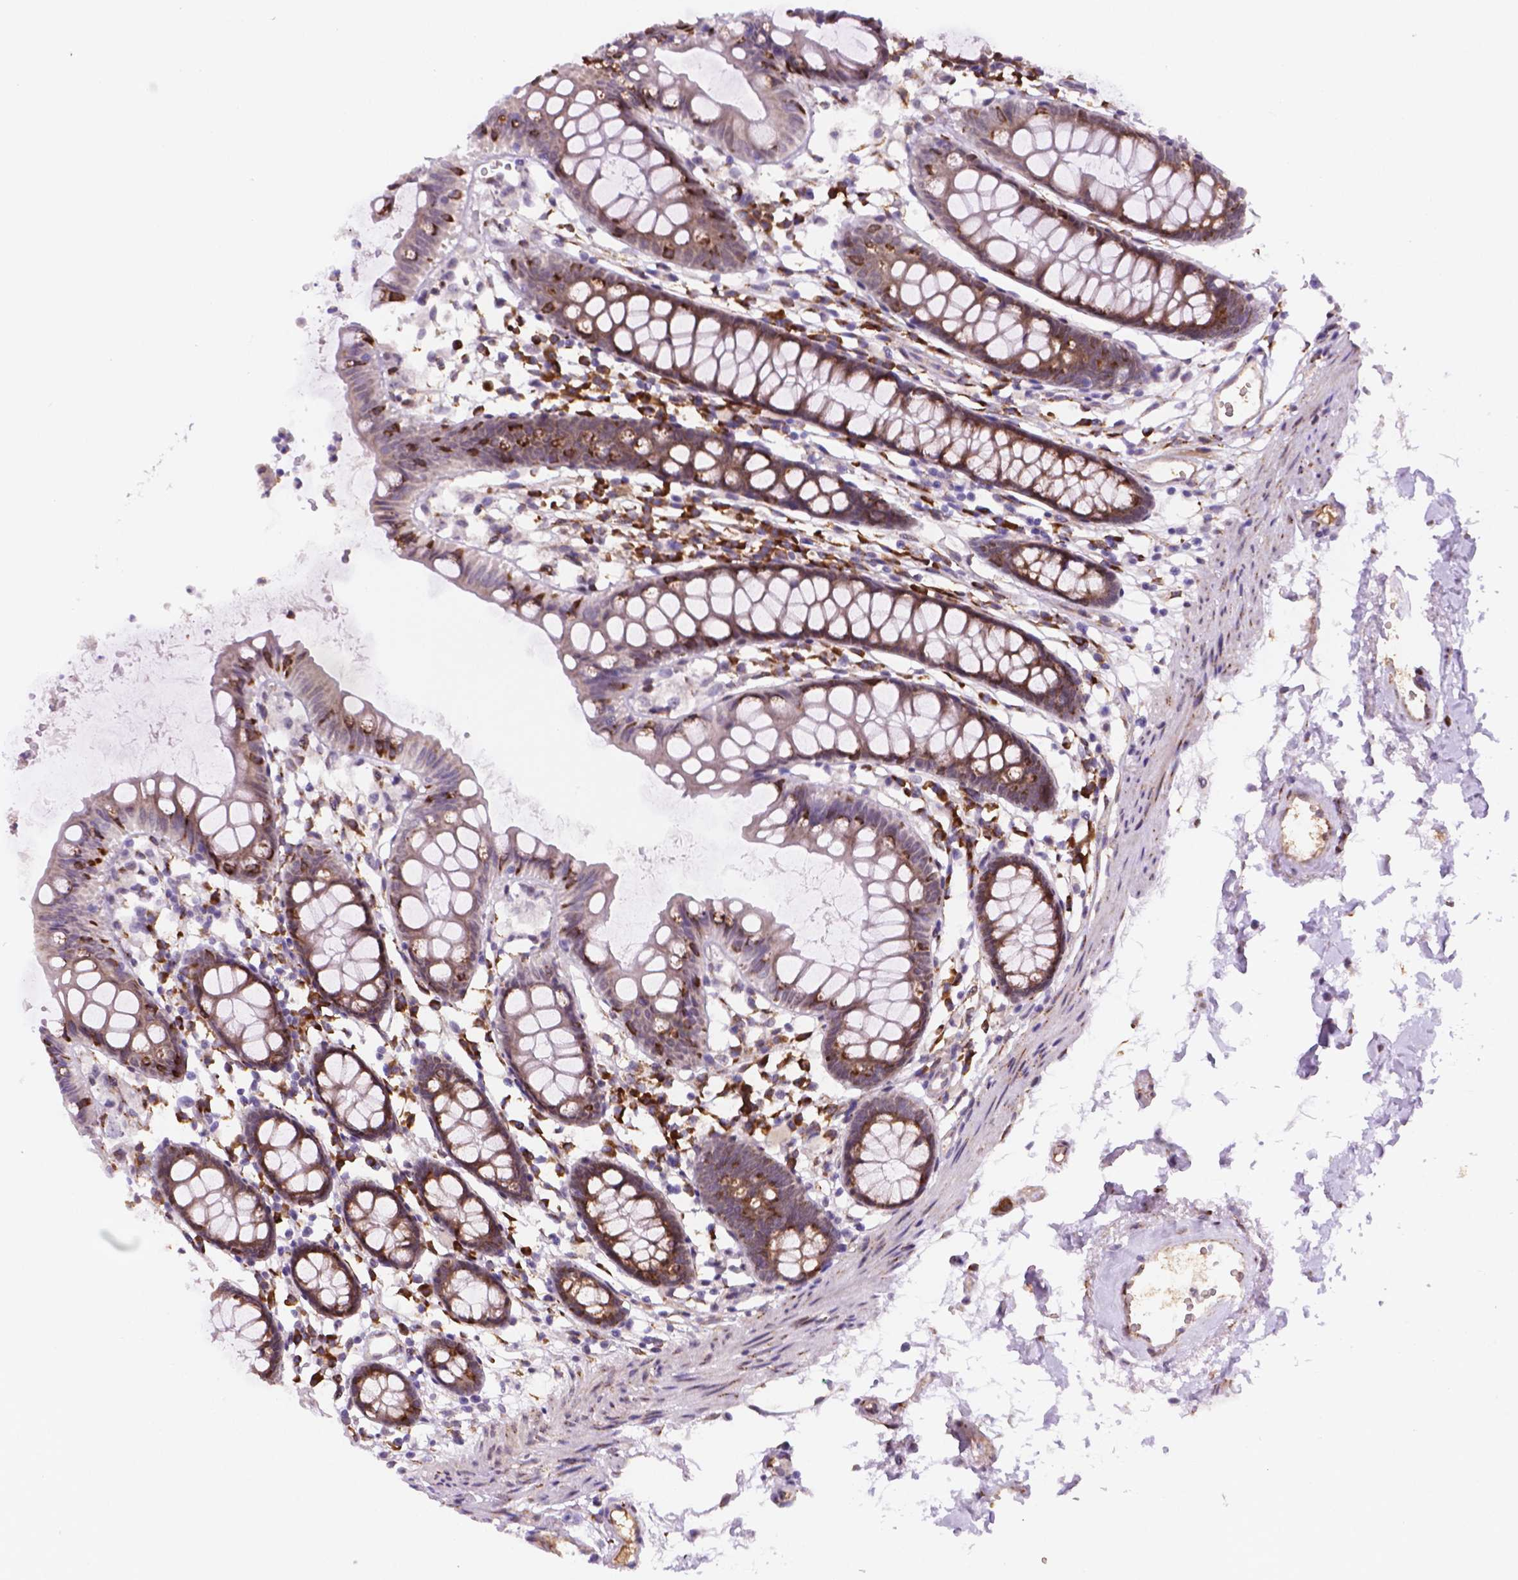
{"staining": {"intensity": "moderate", "quantity": "25%-75%", "location": "cytoplasmic/membranous"}, "tissue": "colon", "cell_type": "Endothelial cells", "image_type": "normal", "snomed": [{"axis": "morphology", "description": "Normal tissue, NOS"}, {"axis": "topography", "description": "Colon"}], "caption": "DAB (3,3'-diaminobenzidine) immunohistochemical staining of unremarkable human colon exhibits moderate cytoplasmic/membranous protein expression in approximately 25%-75% of endothelial cells. The protein is stained brown, and the nuclei are stained in blue (DAB IHC with brightfield microscopy, high magnification).", "gene": "FNIP1", "patient": {"sex": "female", "age": 84}}